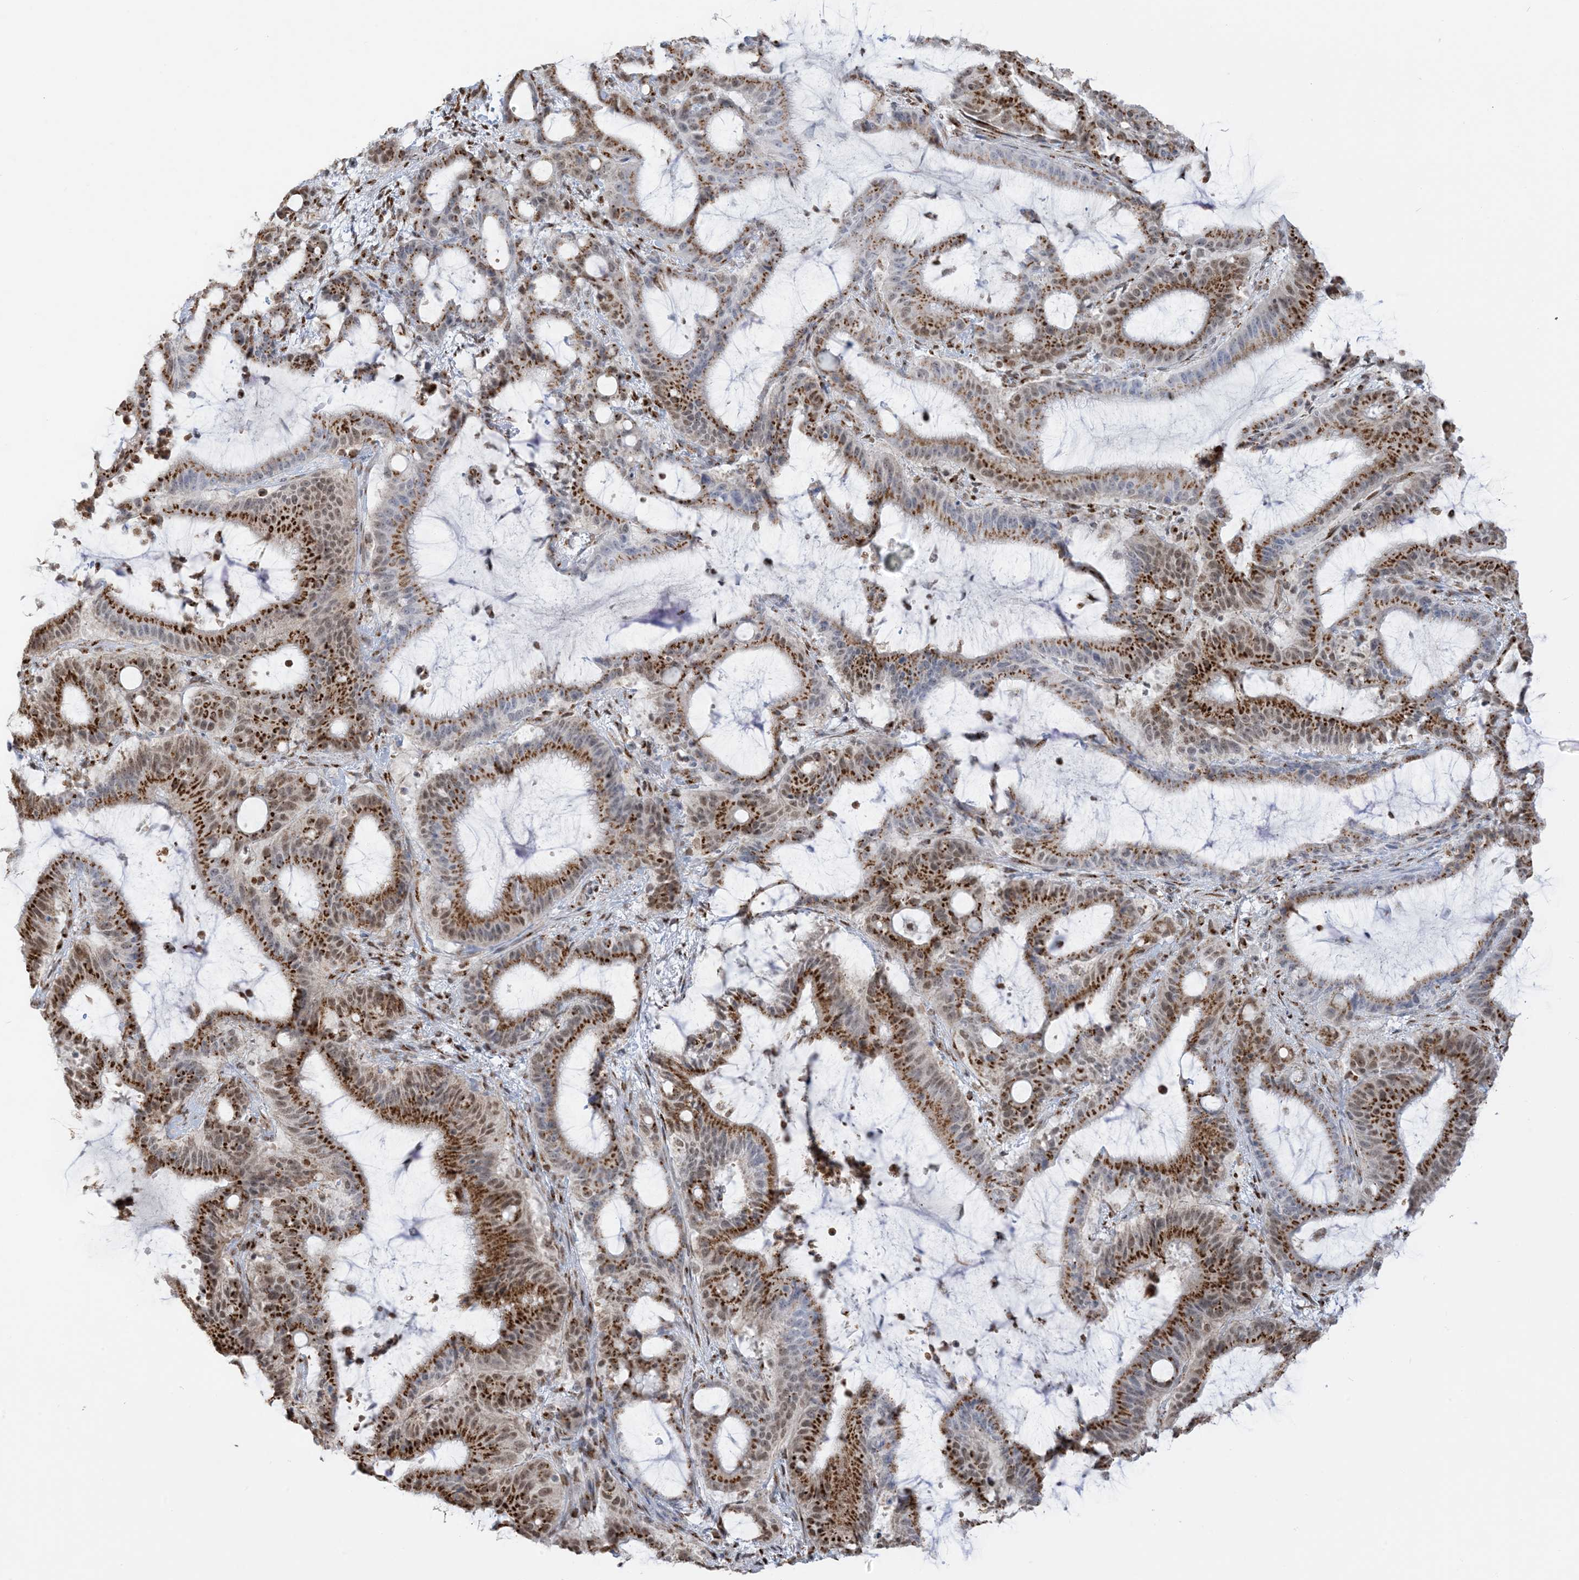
{"staining": {"intensity": "strong", "quantity": ">75%", "location": "cytoplasmic/membranous,nuclear"}, "tissue": "liver cancer", "cell_type": "Tumor cells", "image_type": "cancer", "snomed": [{"axis": "morphology", "description": "Normal tissue, NOS"}, {"axis": "morphology", "description": "Cholangiocarcinoma"}, {"axis": "topography", "description": "Liver"}, {"axis": "topography", "description": "Peripheral nerve tissue"}], "caption": "IHC (DAB (3,3'-diaminobenzidine)) staining of liver cholangiocarcinoma displays strong cytoplasmic/membranous and nuclear protein expression in about >75% of tumor cells.", "gene": "GPR107", "patient": {"sex": "female", "age": 73}}